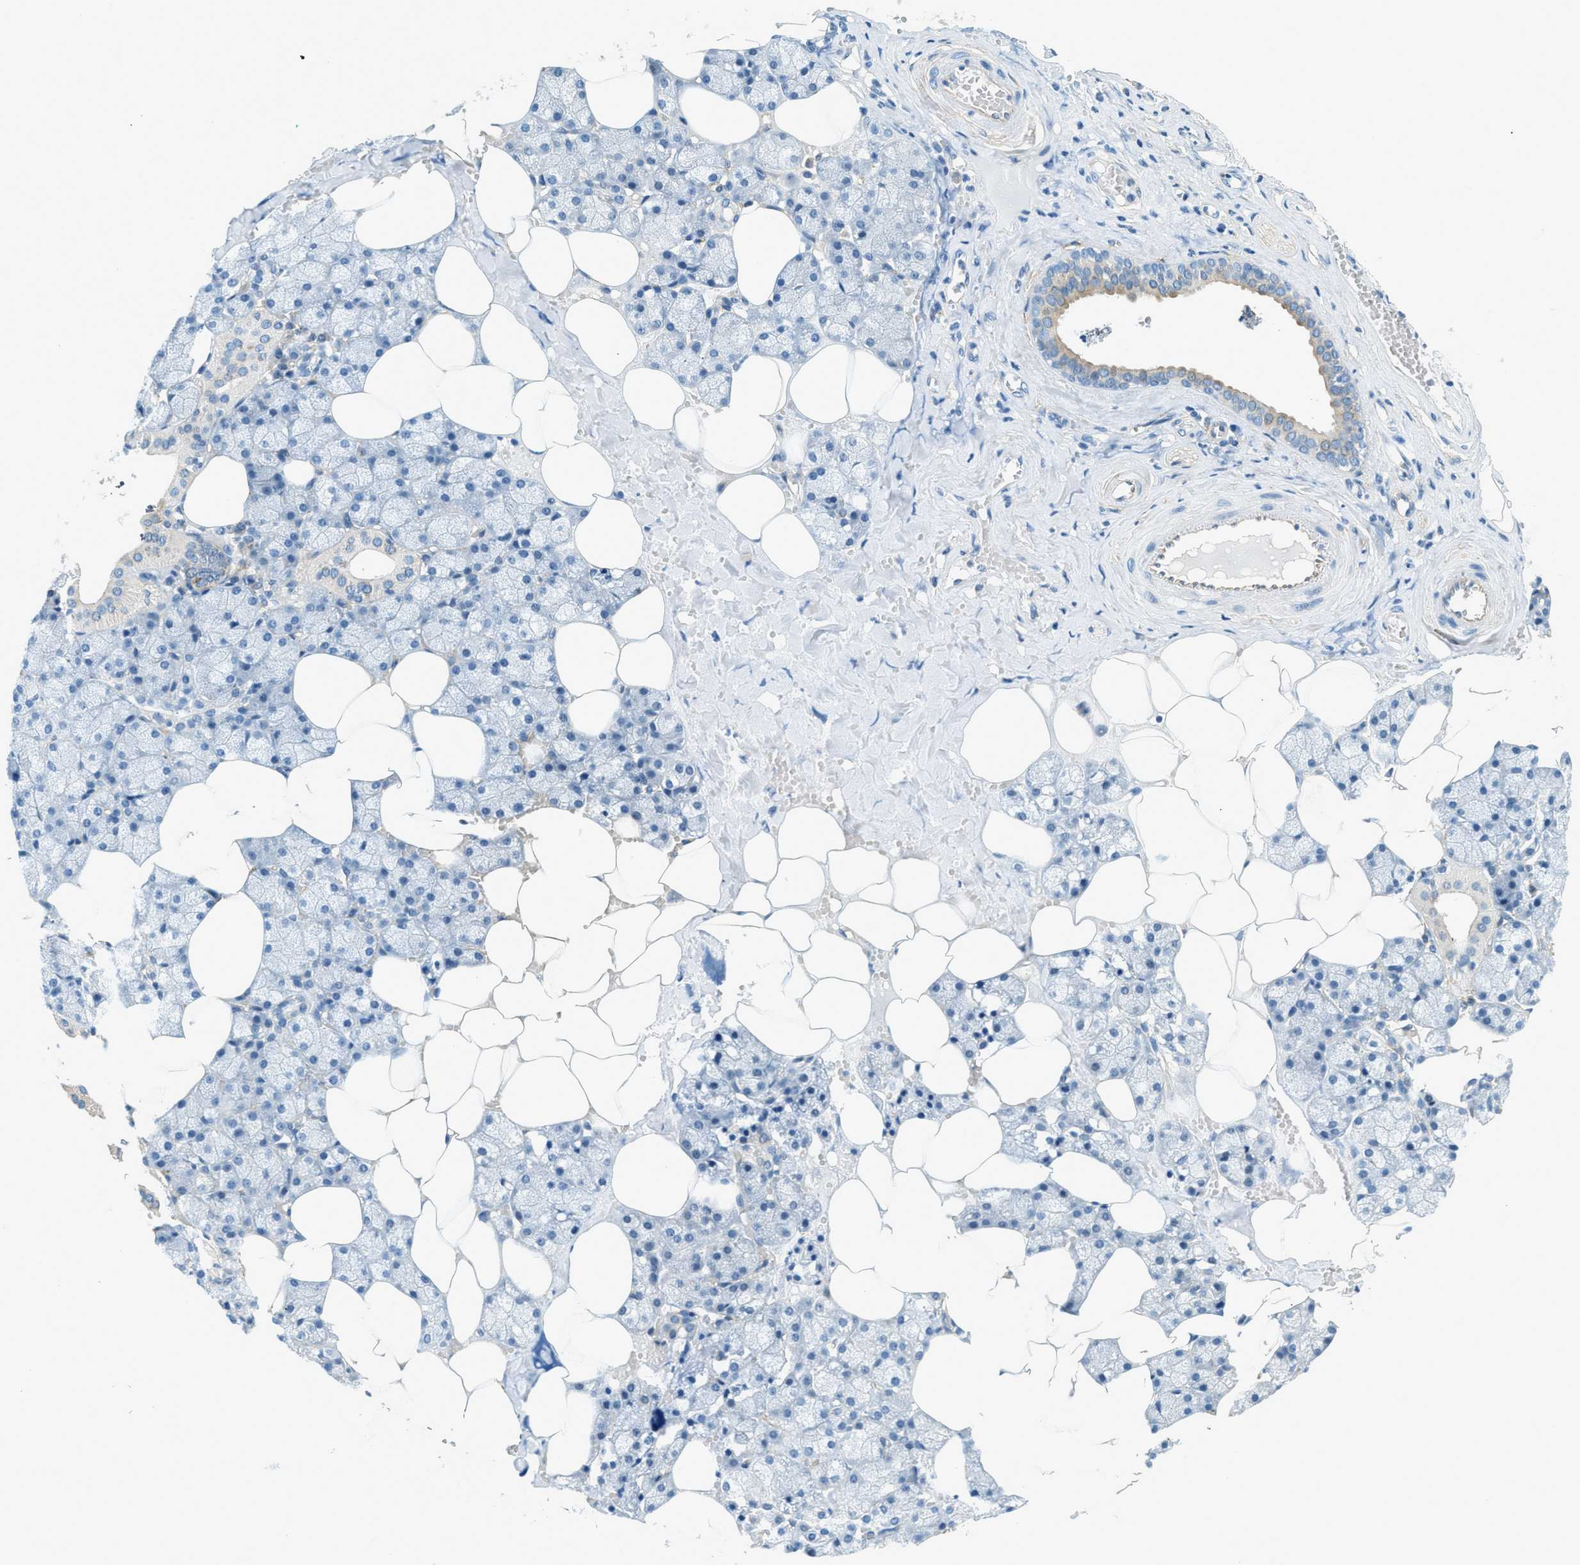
{"staining": {"intensity": "weak", "quantity": "<25%", "location": "cytoplasmic/membranous"}, "tissue": "salivary gland", "cell_type": "Glandular cells", "image_type": "normal", "snomed": [{"axis": "morphology", "description": "Normal tissue, NOS"}, {"axis": "topography", "description": "Salivary gland"}], "caption": "Immunohistochemistry (IHC) of normal salivary gland displays no expression in glandular cells.", "gene": "ZNF367", "patient": {"sex": "male", "age": 62}}